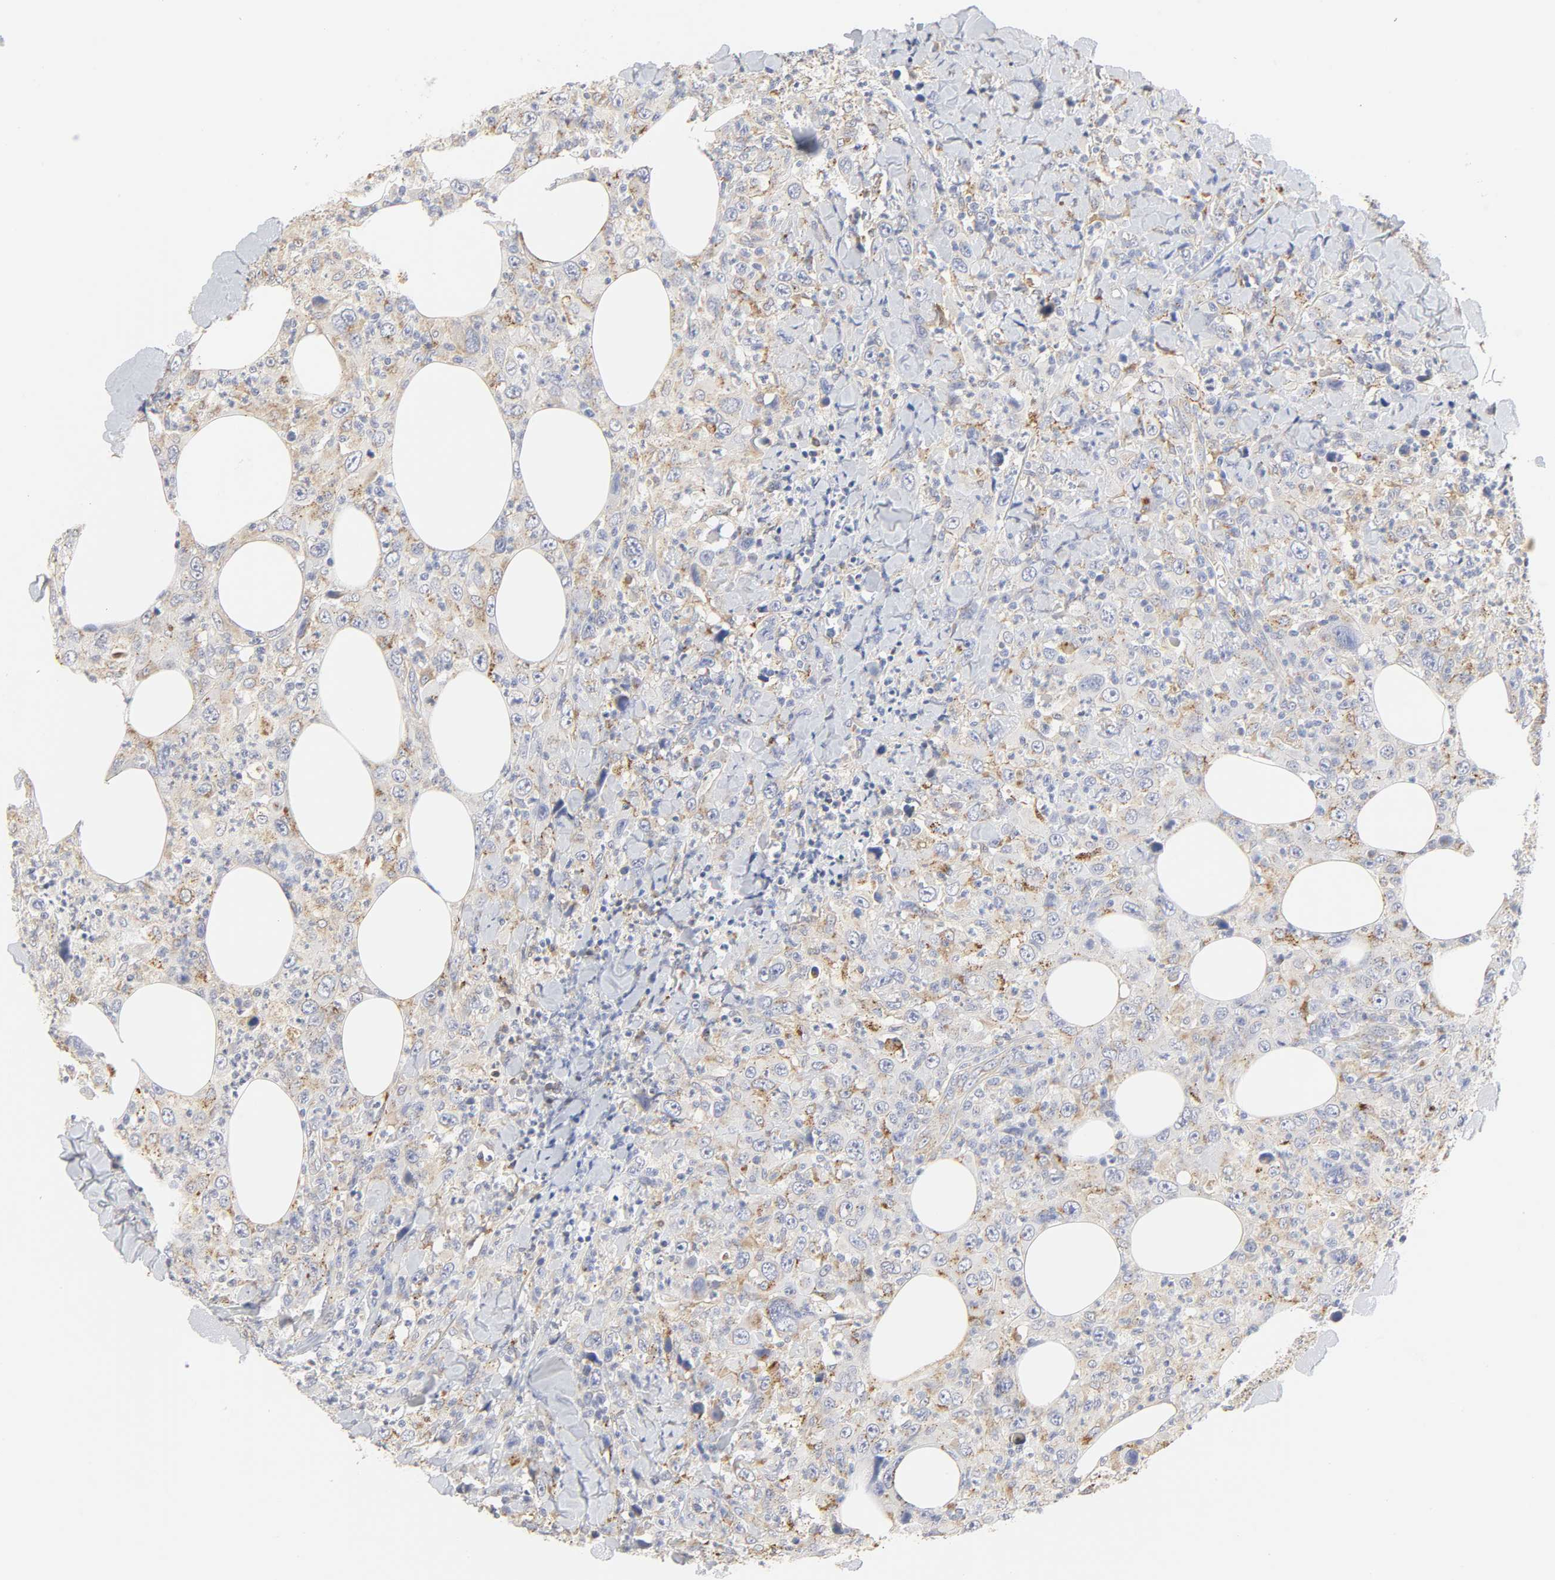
{"staining": {"intensity": "moderate", "quantity": "<25%", "location": "cytoplasmic/membranous"}, "tissue": "thyroid cancer", "cell_type": "Tumor cells", "image_type": "cancer", "snomed": [{"axis": "morphology", "description": "Carcinoma, NOS"}, {"axis": "topography", "description": "Thyroid gland"}], "caption": "About <25% of tumor cells in human thyroid cancer reveal moderate cytoplasmic/membranous protein expression as visualized by brown immunohistochemical staining.", "gene": "MAGEB17", "patient": {"sex": "female", "age": 77}}